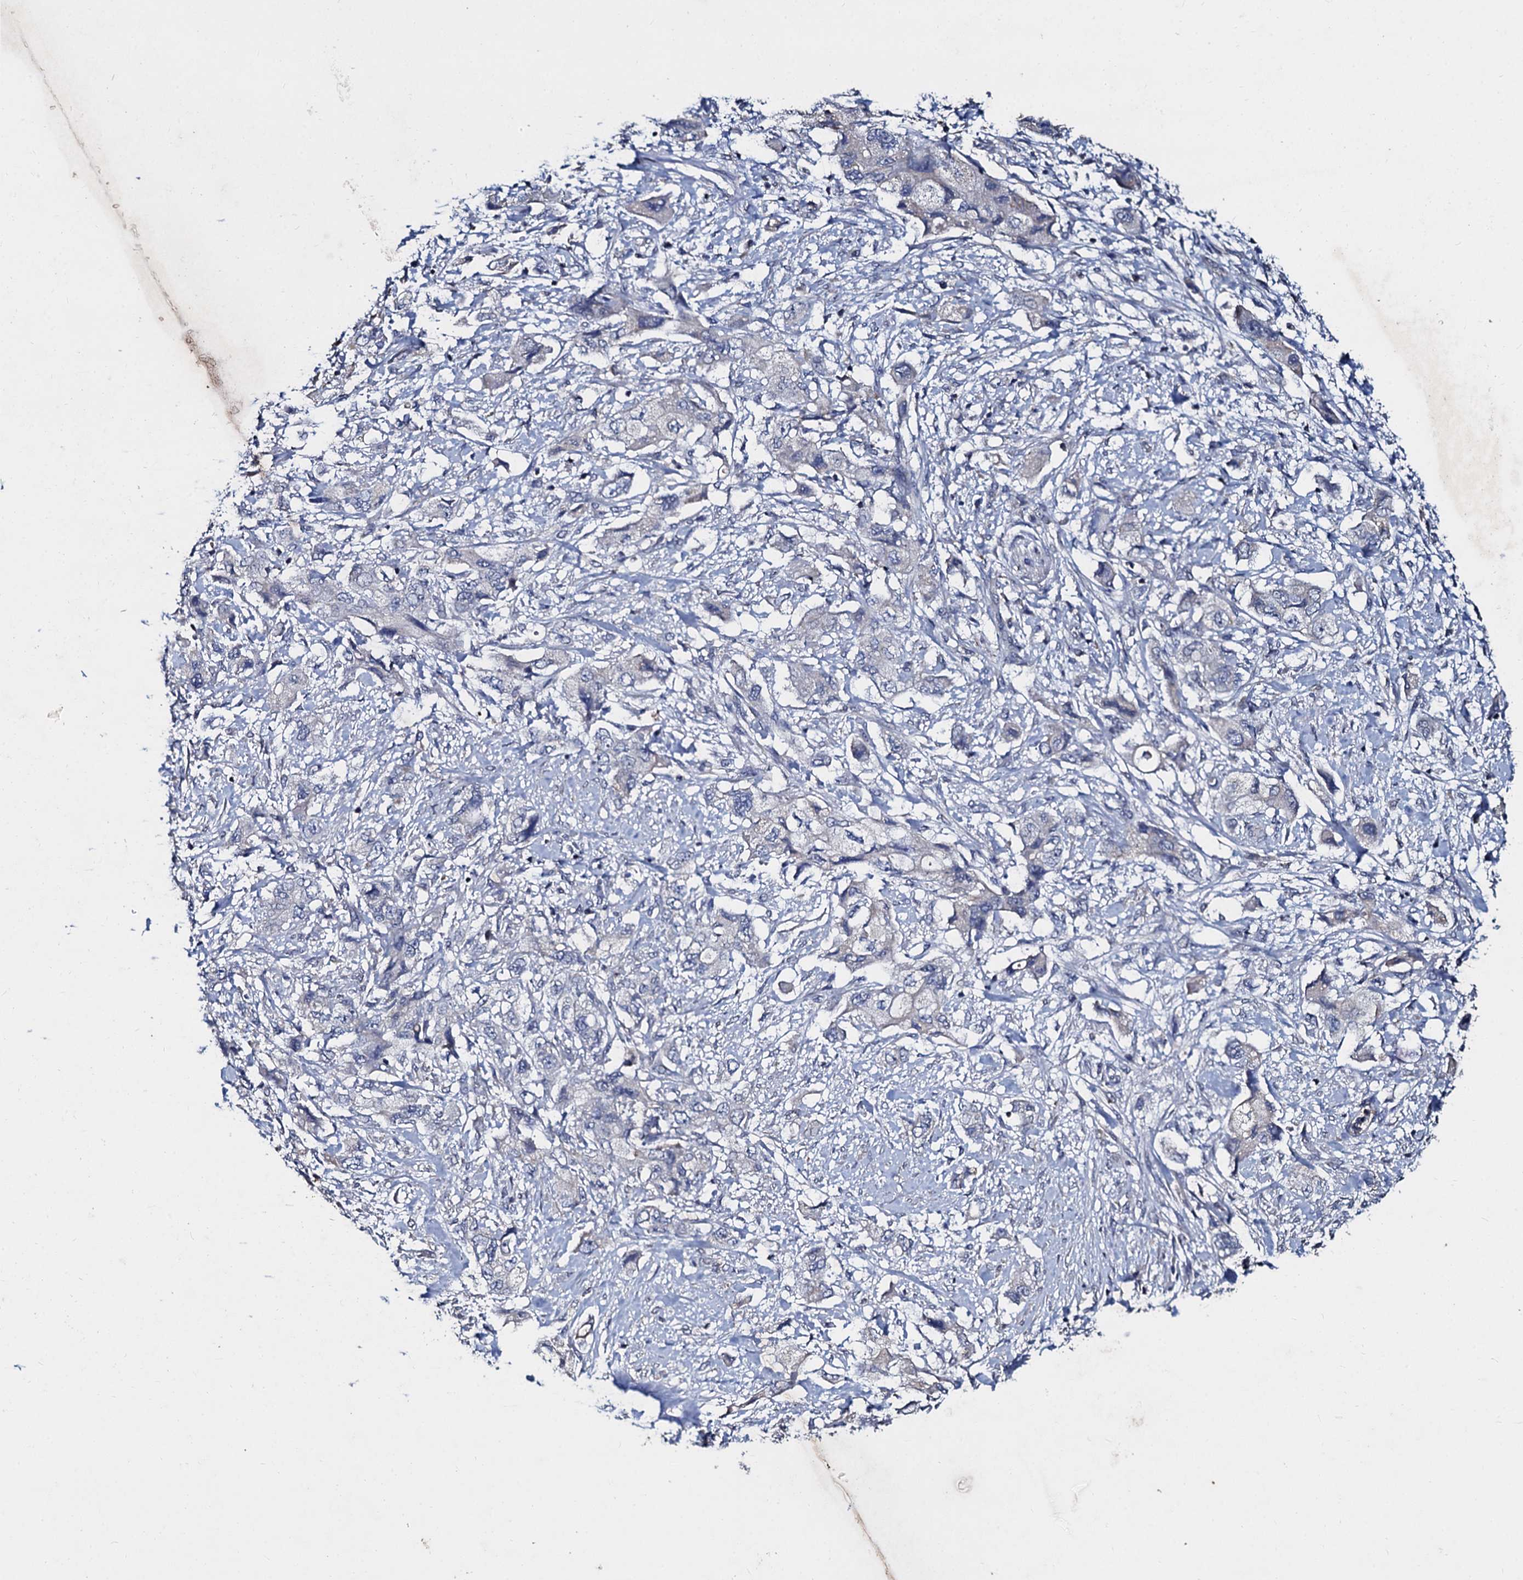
{"staining": {"intensity": "weak", "quantity": "<25%", "location": "cytoplasmic/membranous"}, "tissue": "pancreatic cancer", "cell_type": "Tumor cells", "image_type": "cancer", "snomed": [{"axis": "morphology", "description": "Adenocarcinoma, NOS"}, {"axis": "topography", "description": "Pancreas"}], "caption": "This histopathology image is of pancreatic adenocarcinoma stained with immunohistochemistry to label a protein in brown with the nuclei are counter-stained blue. There is no expression in tumor cells. (DAB (3,3'-diaminobenzidine) IHC, high magnification).", "gene": "SLC37A4", "patient": {"sex": "female", "age": 73}}